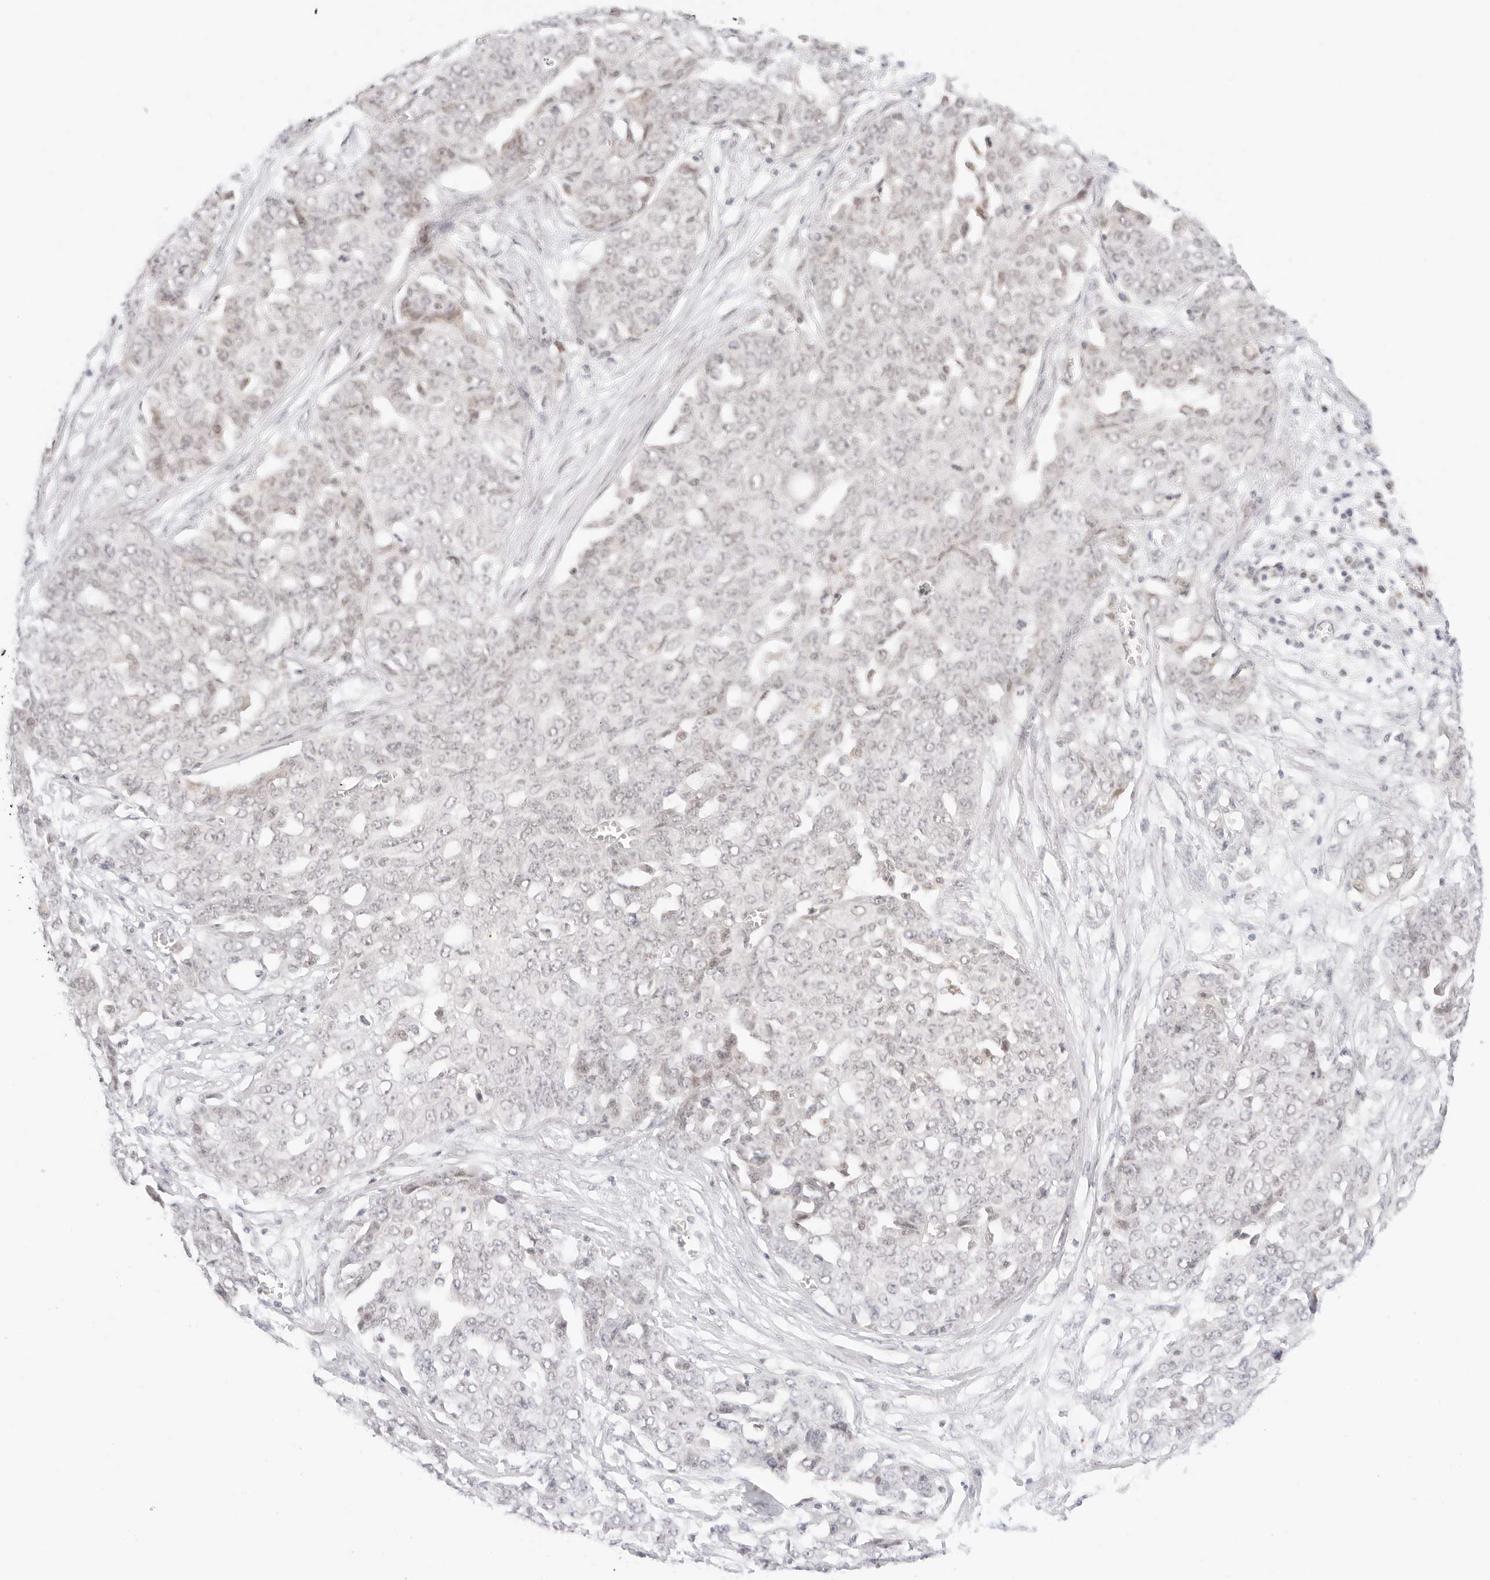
{"staining": {"intensity": "negative", "quantity": "none", "location": "none"}, "tissue": "ovarian cancer", "cell_type": "Tumor cells", "image_type": "cancer", "snomed": [{"axis": "morphology", "description": "Cystadenocarcinoma, serous, NOS"}, {"axis": "topography", "description": "Soft tissue"}, {"axis": "topography", "description": "Ovary"}], "caption": "DAB (3,3'-diaminobenzidine) immunohistochemical staining of ovarian cancer (serous cystadenocarcinoma) displays no significant expression in tumor cells.", "gene": "POLR3C", "patient": {"sex": "female", "age": 57}}